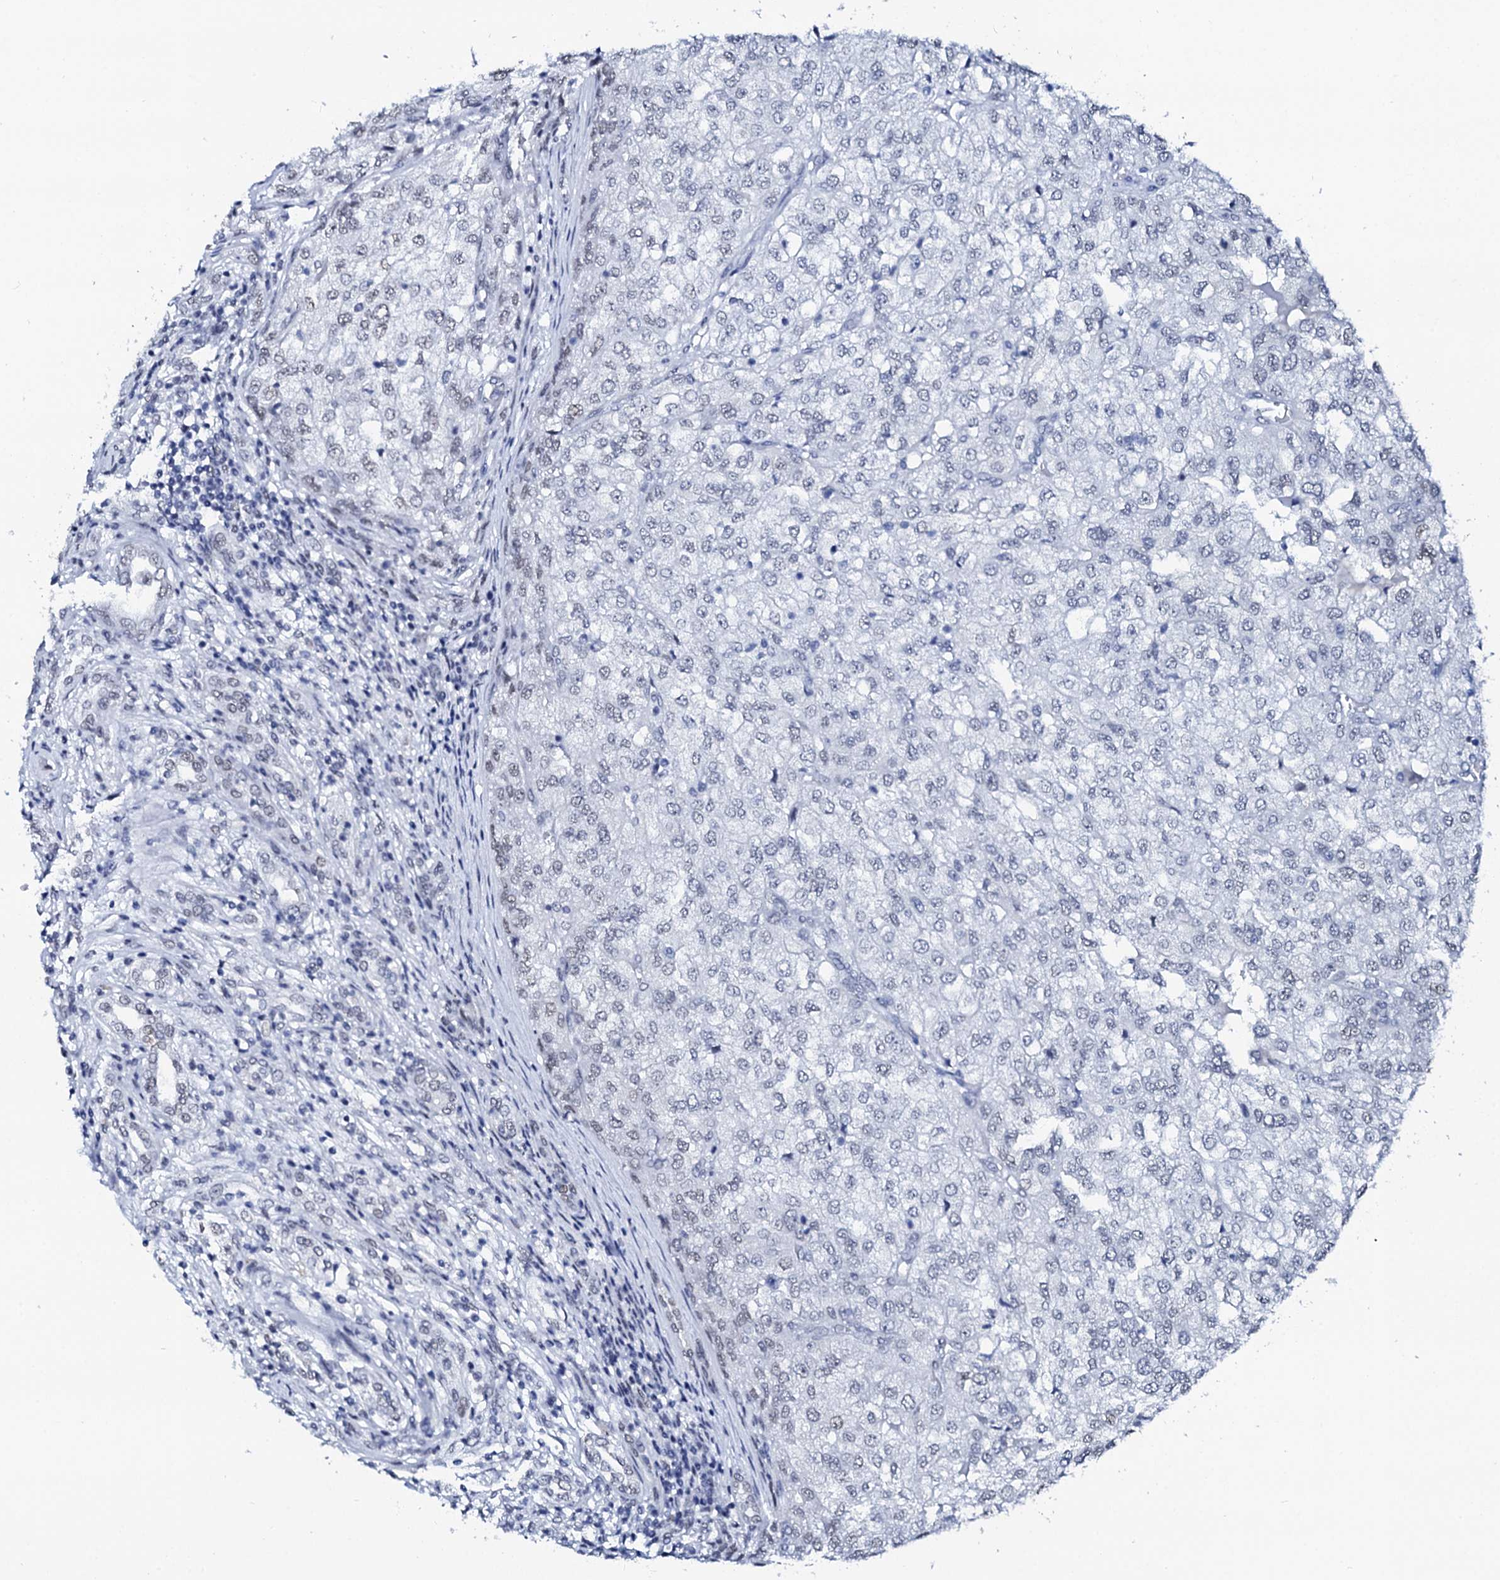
{"staining": {"intensity": "negative", "quantity": "none", "location": "none"}, "tissue": "renal cancer", "cell_type": "Tumor cells", "image_type": "cancer", "snomed": [{"axis": "morphology", "description": "Adenocarcinoma, NOS"}, {"axis": "topography", "description": "Kidney"}], "caption": "The immunohistochemistry (IHC) micrograph has no significant staining in tumor cells of renal cancer (adenocarcinoma) tissue.", "gene": "SPATA19", "patient": {"sex": "female", "age": 54}}